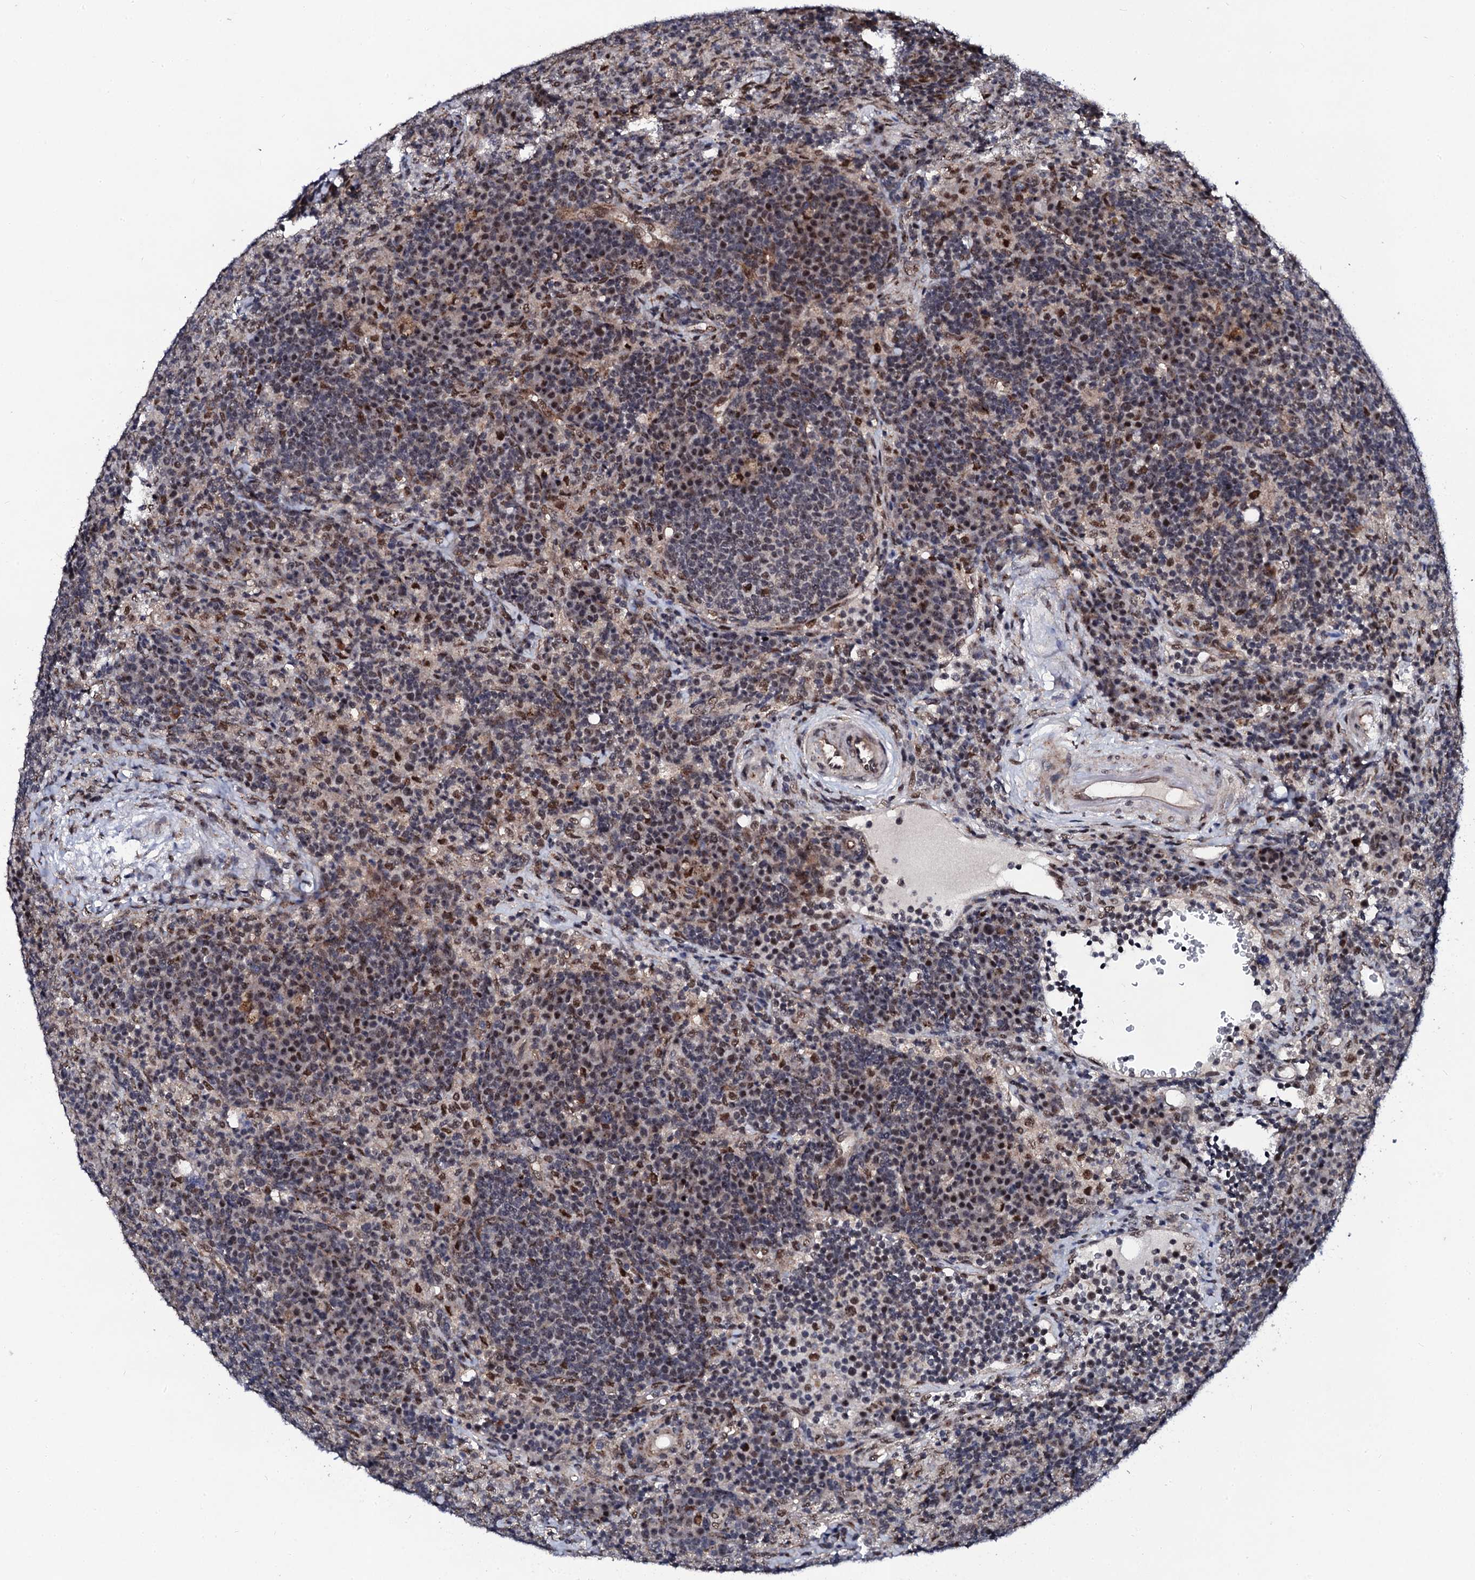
{"staining": {"intensity": "moderate", "quantity": ">75%", "location": "nuclear"}, "tissue": "lymph node", "cell_type": "Germinal center cells", "image_type": "normal", "snomed": [{"axis": "morphology", "description": "Normal tissue, NOS"}, {"axis": "topography", "description": "Lymph node"}], "caption": "DAB (3,3'-diaminobenzidine) immunohistochemical staining of unremarkable lymph node reveals moderate nuclear protein positivity in about >75% of germinal center cells.", "gene": "CSTF3", "patient": {"sex": "female", "age": 70}}